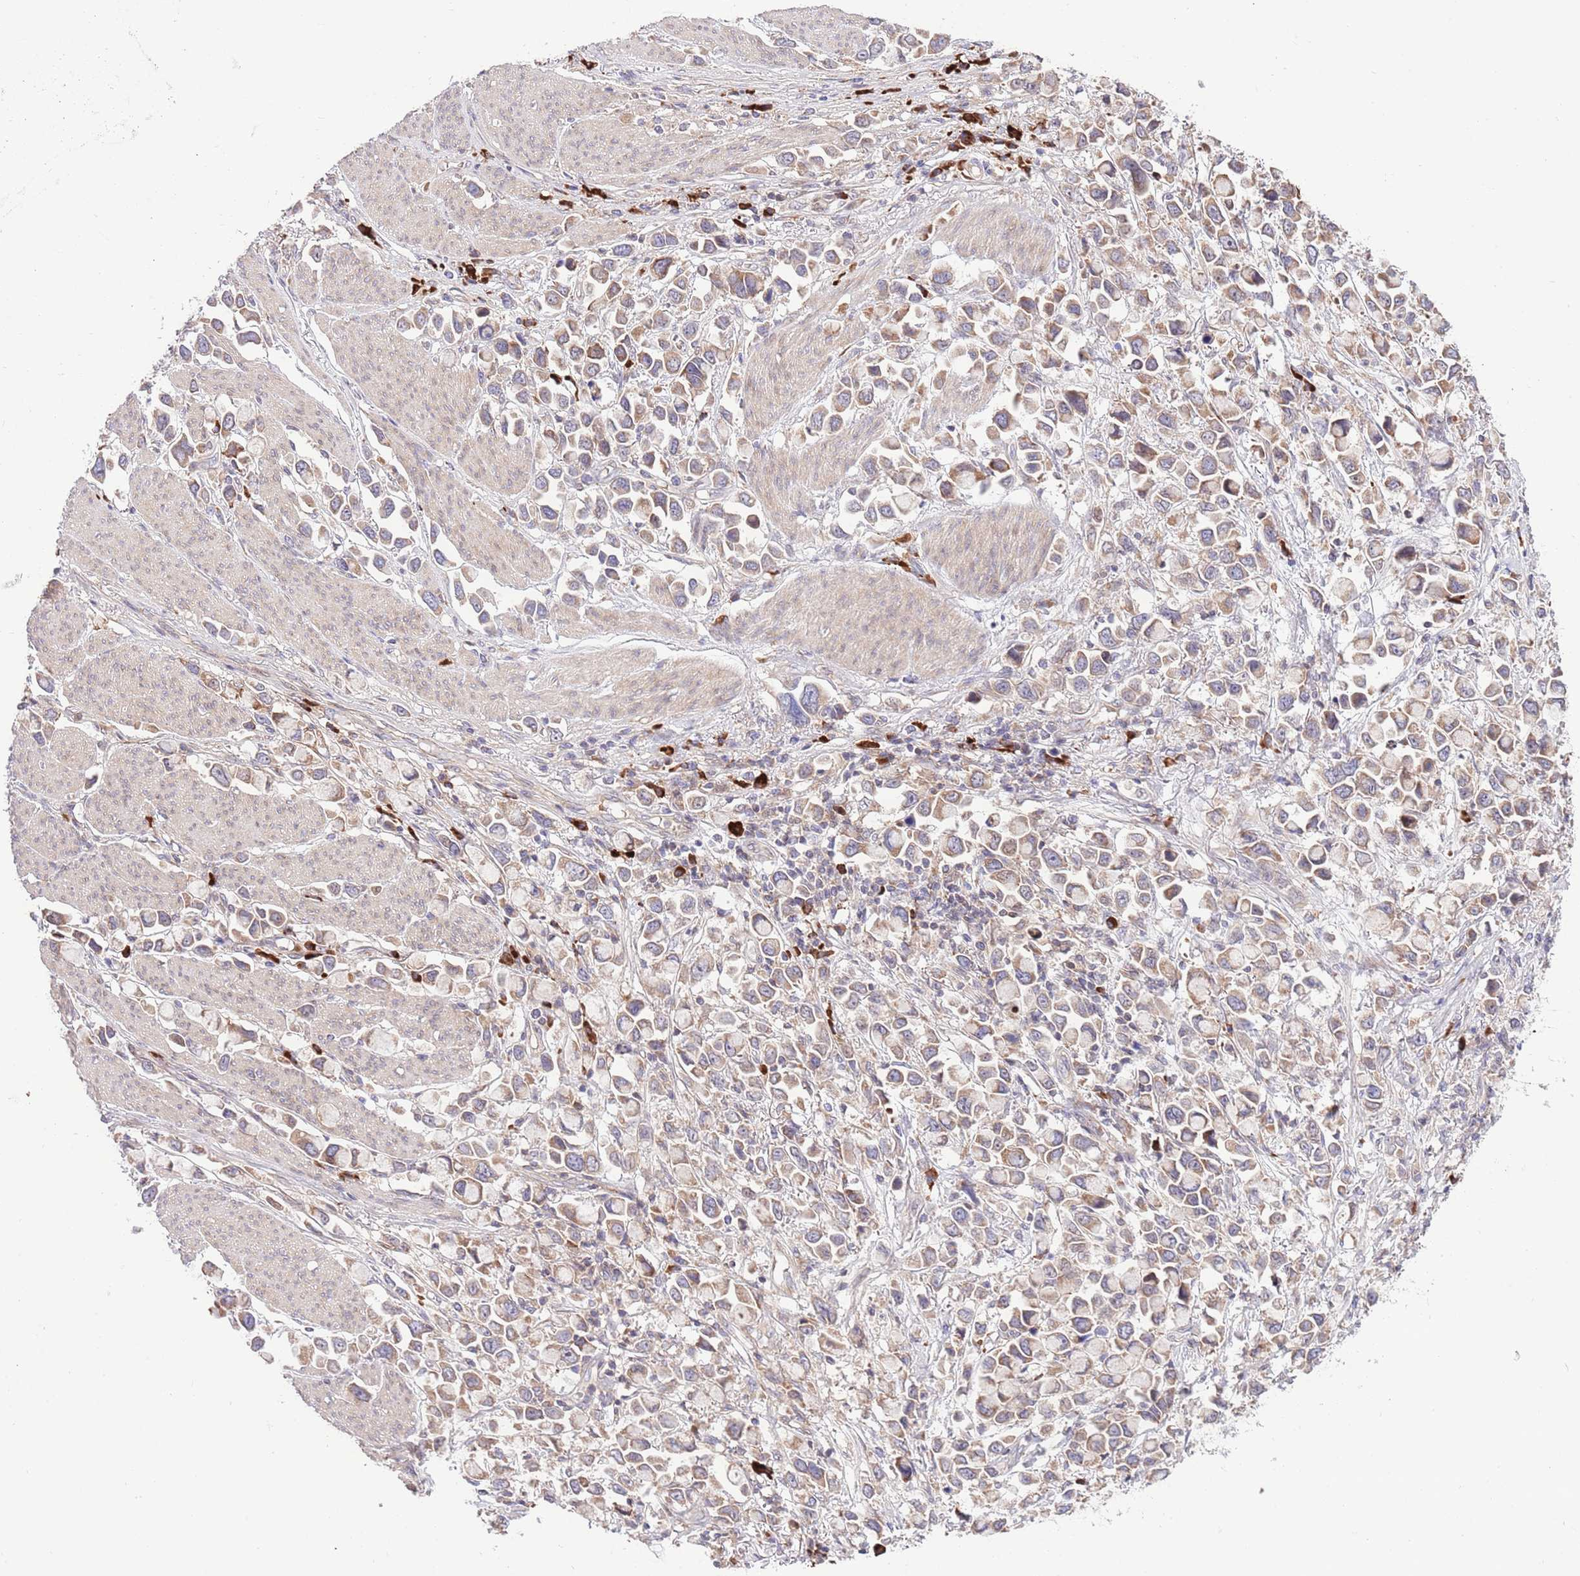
{"staining": {"intensity": "moderate", "quantity": ">75%", "location": "cytoplasmic/membranous"}, "tissue": "stomach cancer", "cell_type": "Tumor cells", "image_type": "cancer", "snomed": [{"axis": "morphology", "description": "Adenocarcinoma, NOS"}, {"axis": "topography", "description": "Stomach"}], "caption": "Immunohistochemistry micrograph of stomach cancer (adenocarcinoma) stained for a protein (brown), which shows medium levels of moderate cytoplasmic/membranous positivity in approximately >75% of tumor cells.", "gene": "DAND5", "patient": {"sex": "female", "age": 81}}